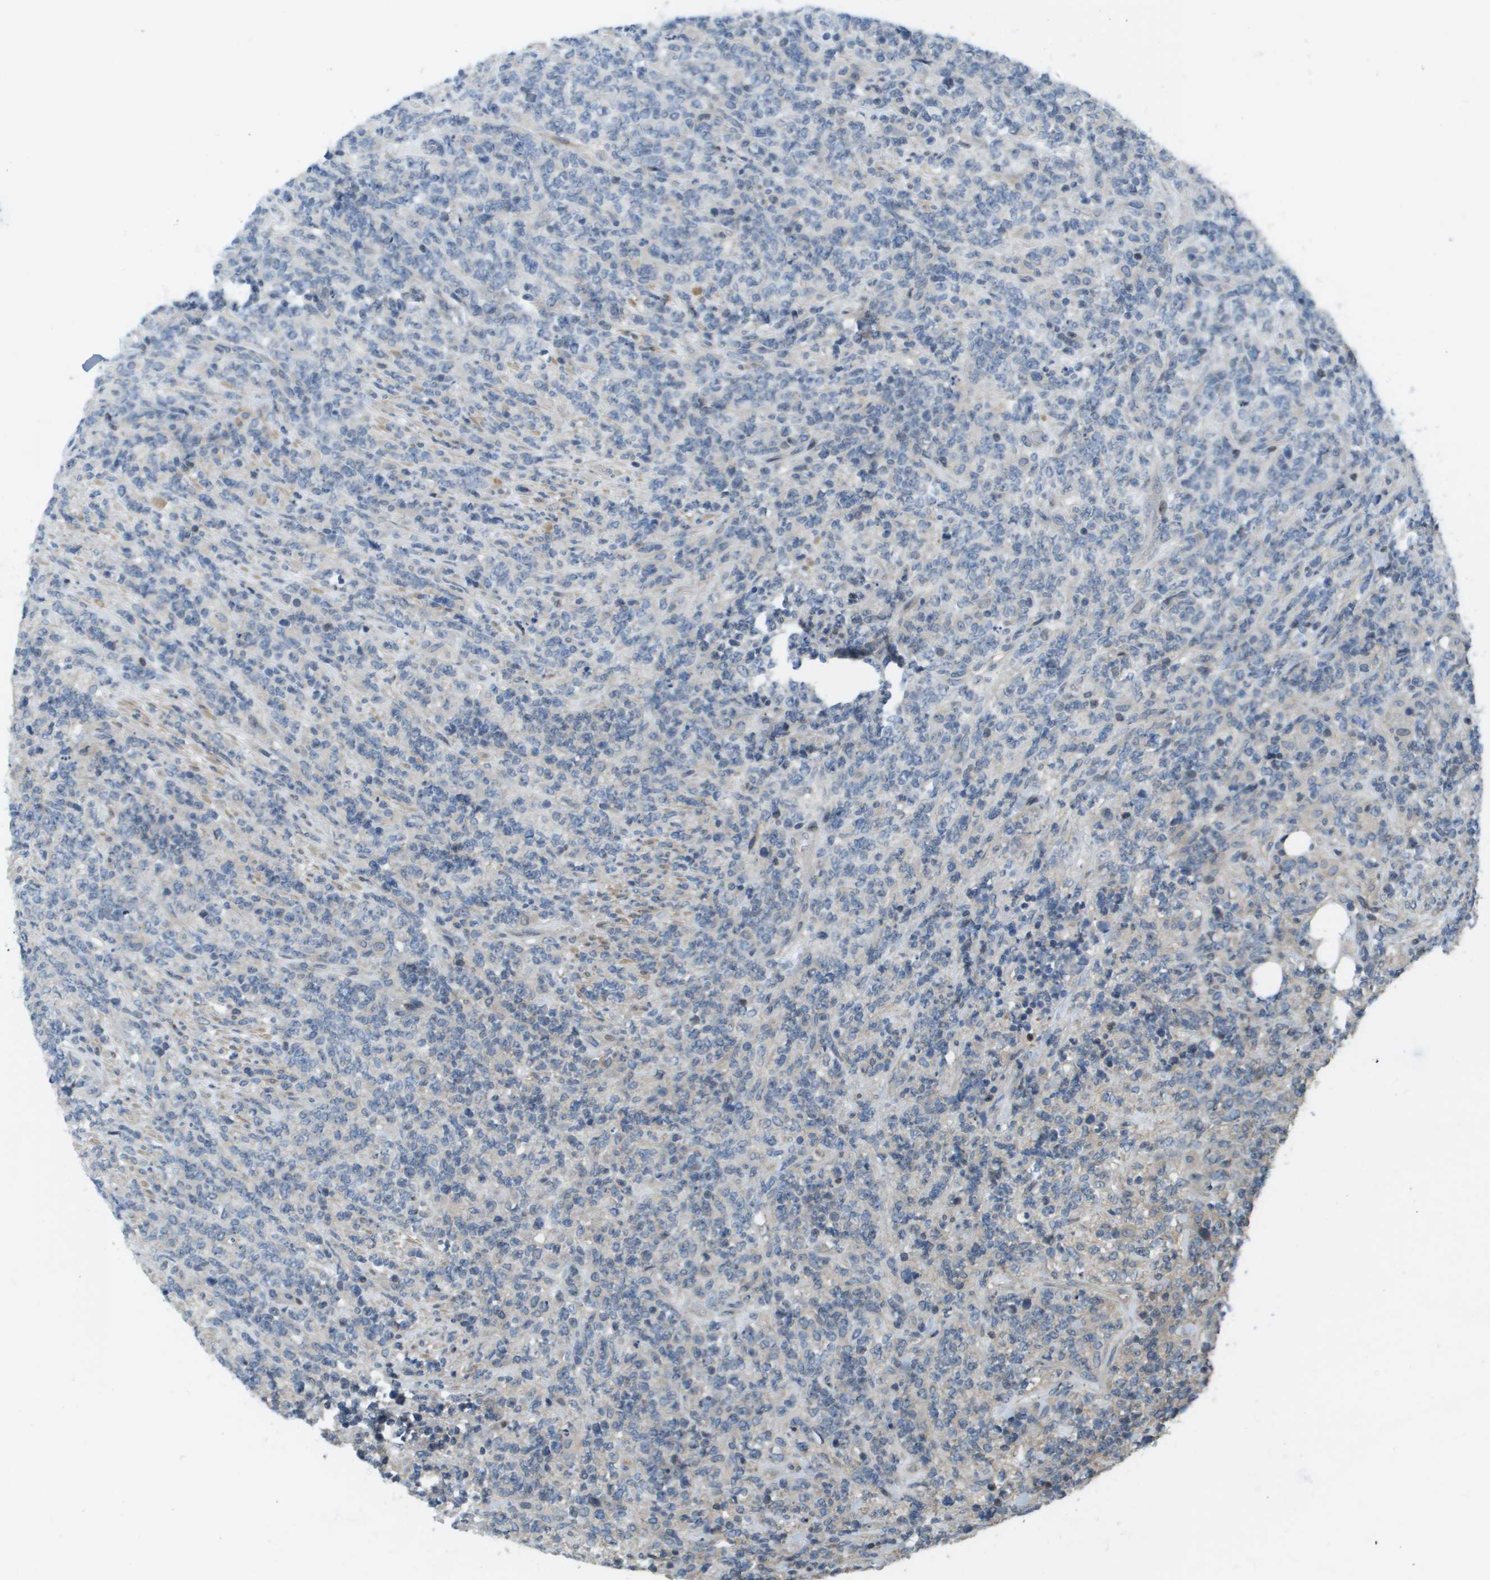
{"staining": {"intensity": "negative", "quantity": "none", "location": "none"}, "tissue": "lymphoma", "cell_type": "Tumor cells", "image_type": "cancer", "snomed": [{"axis": "morphology", "description": "Malignant lymphoma, non-Hodgkin's type, High grade"}, {"axis": "topography", "description": "Soft tissue"}], "caption": "Immunohistochemical staining of human malignant lymphoma, non-Hodgkin's type (high-grade) displays no significant expression in tumor cells.", "gene": "KRT23", "patient": {"sex": "male", "age": 18}}